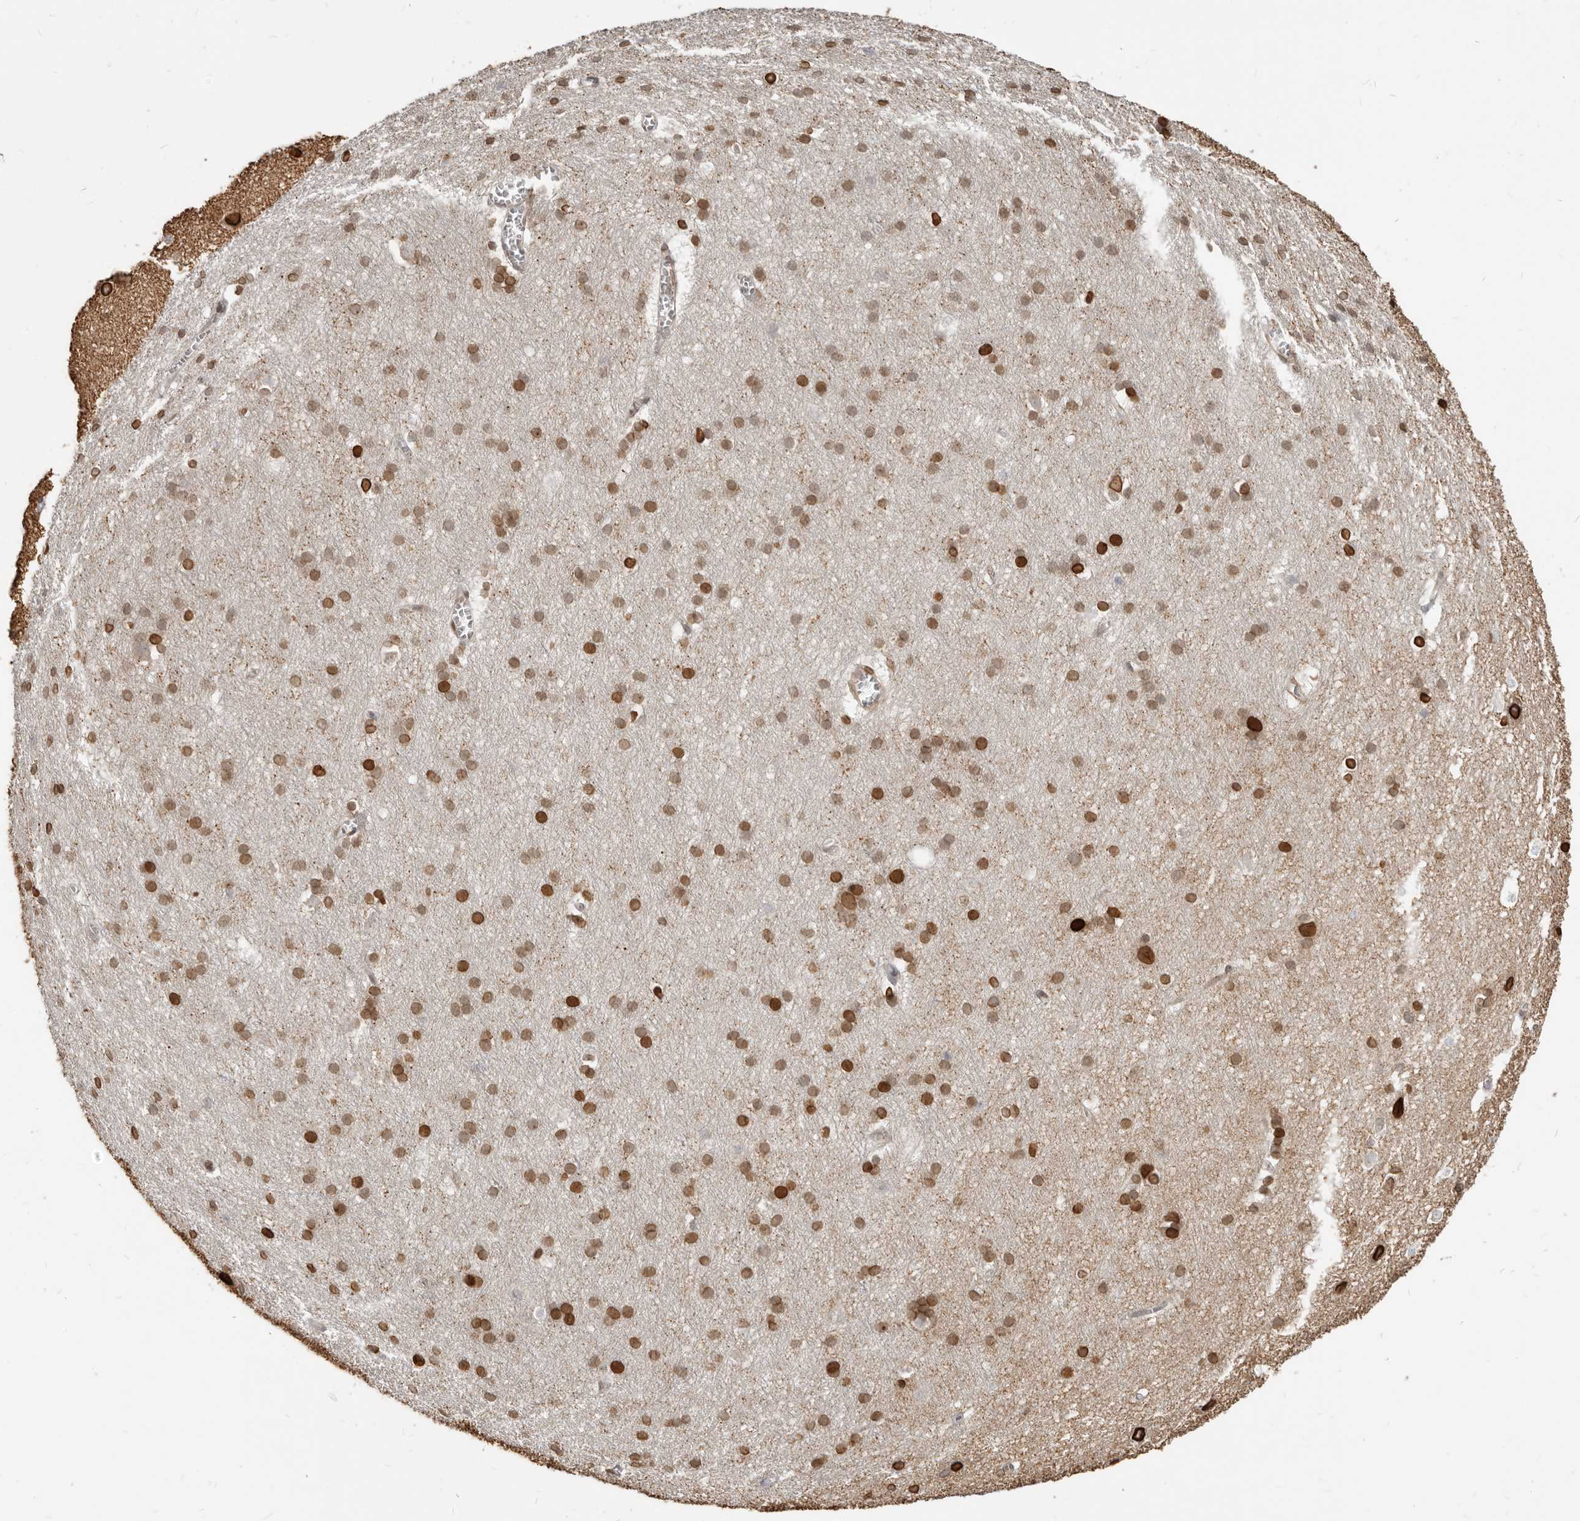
{"staining": {"intensity": "negative", "quantity": "none", "location": "none"}, "tissue": "cerebral cortex", "cell_type": "Endothelial cells", "image_type": "normal", "snomed": [{"axis": "morphology", "description": "Normal tissue, NOS"}, {"axis": "topography", "description": "Cerebral cortex"}], "caption": "Immunohistochemical staining of unremarkable human cerebral cortex shows no significant expression in endothelial cells.", "gene": "NUP153", "patient": {"sex": "male", "age": 54}}